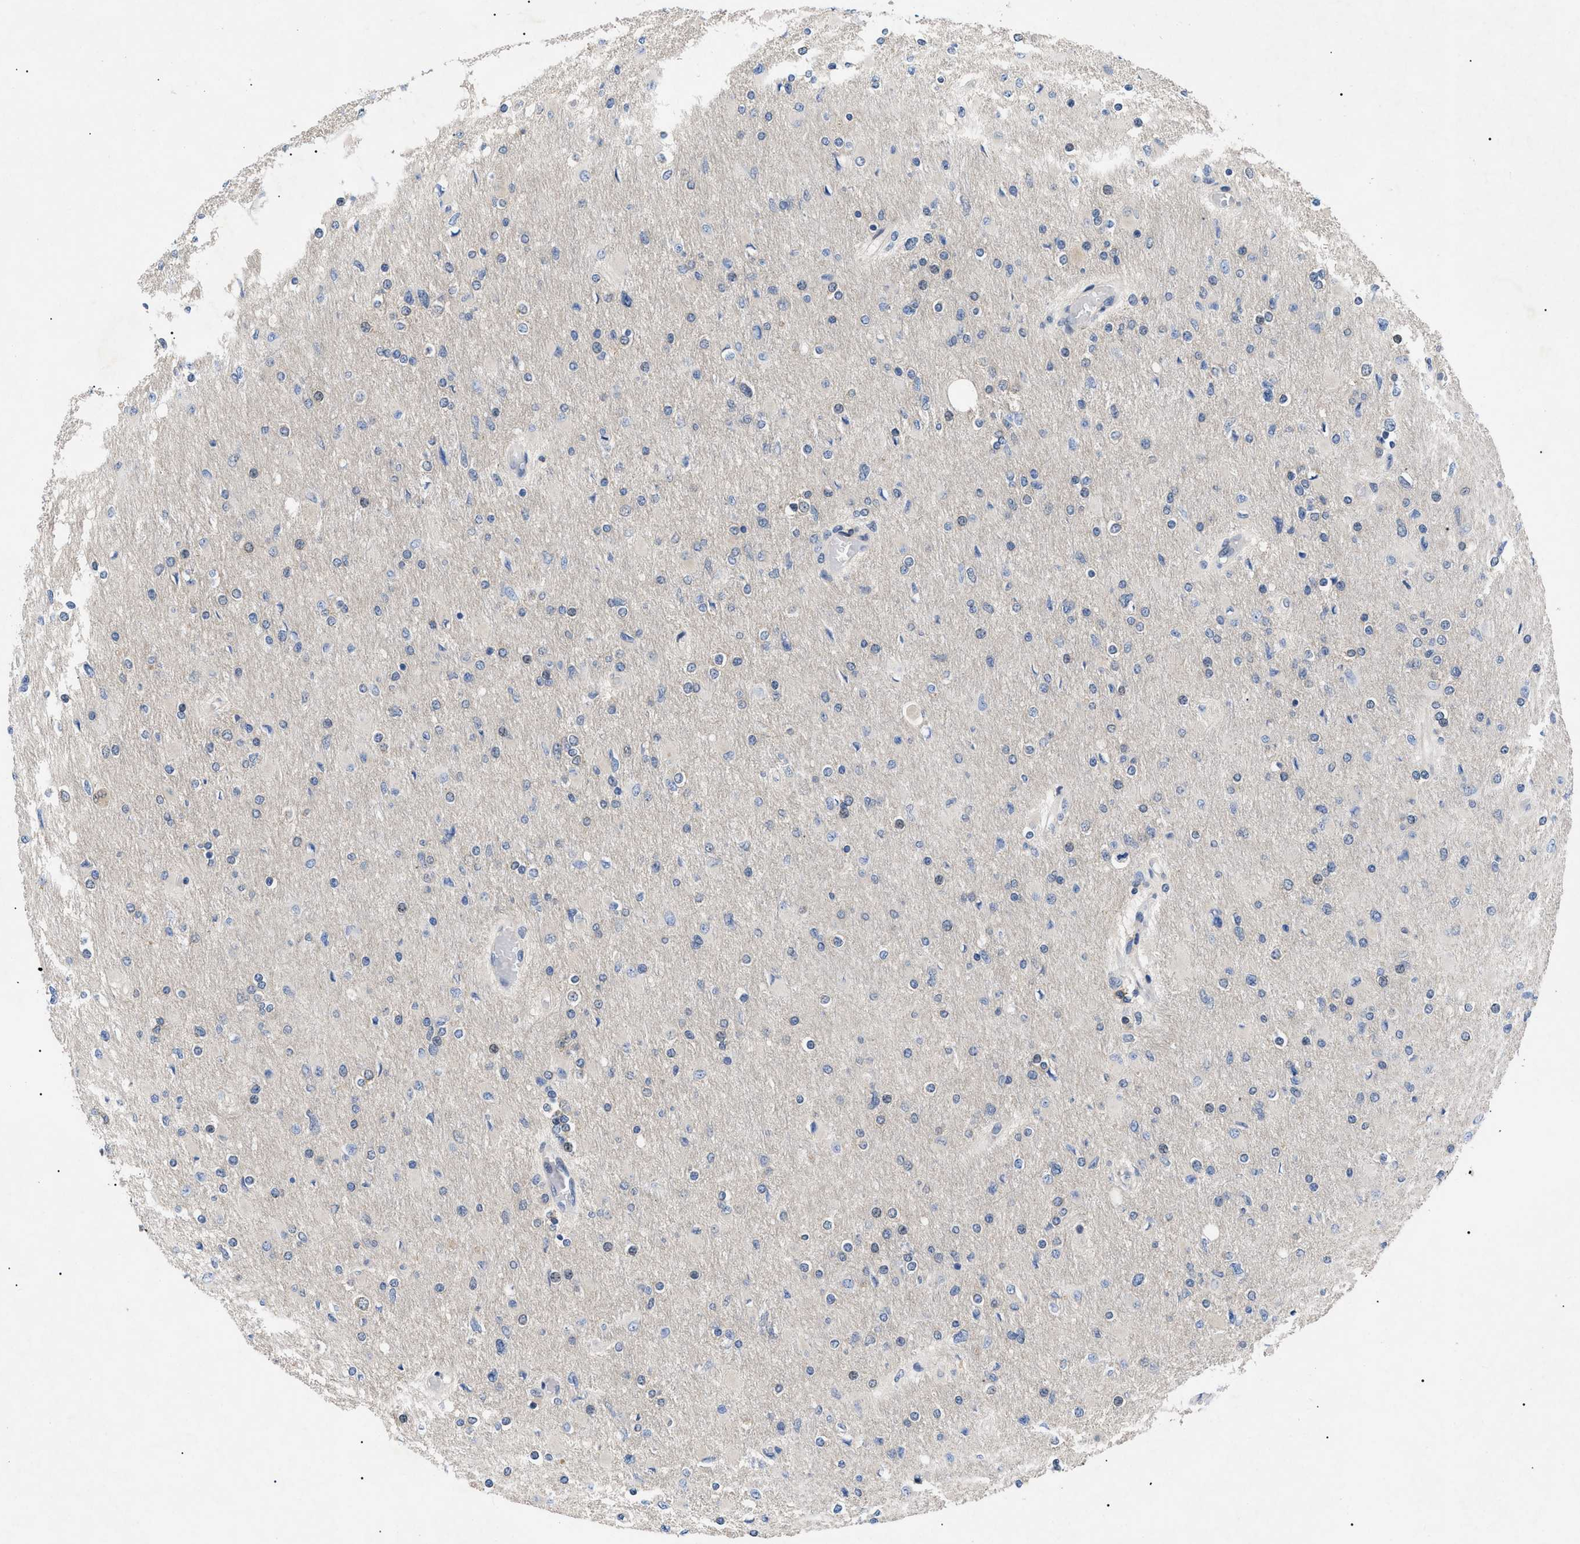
{"staining": {"intensity": "negative", "quantity": "none", "location": "none"}, "tissue": "glioma", "cell_type": "Tumor cells", "image_type": "cancer", "snomed": [{"axis": "morphology", "description": "Glioma, malignant, High grade"}, {"axis": "topography", "description": "Cerebral cortex"}], "caption": "High power microscopy histopathology image of an immunohistochemistry histopathology image of high-grade glioma (malignant), revealing no significant positivity in tumor cells.", "gene": "GARRE1", "patient": {"sex": "female", "age": 36}}